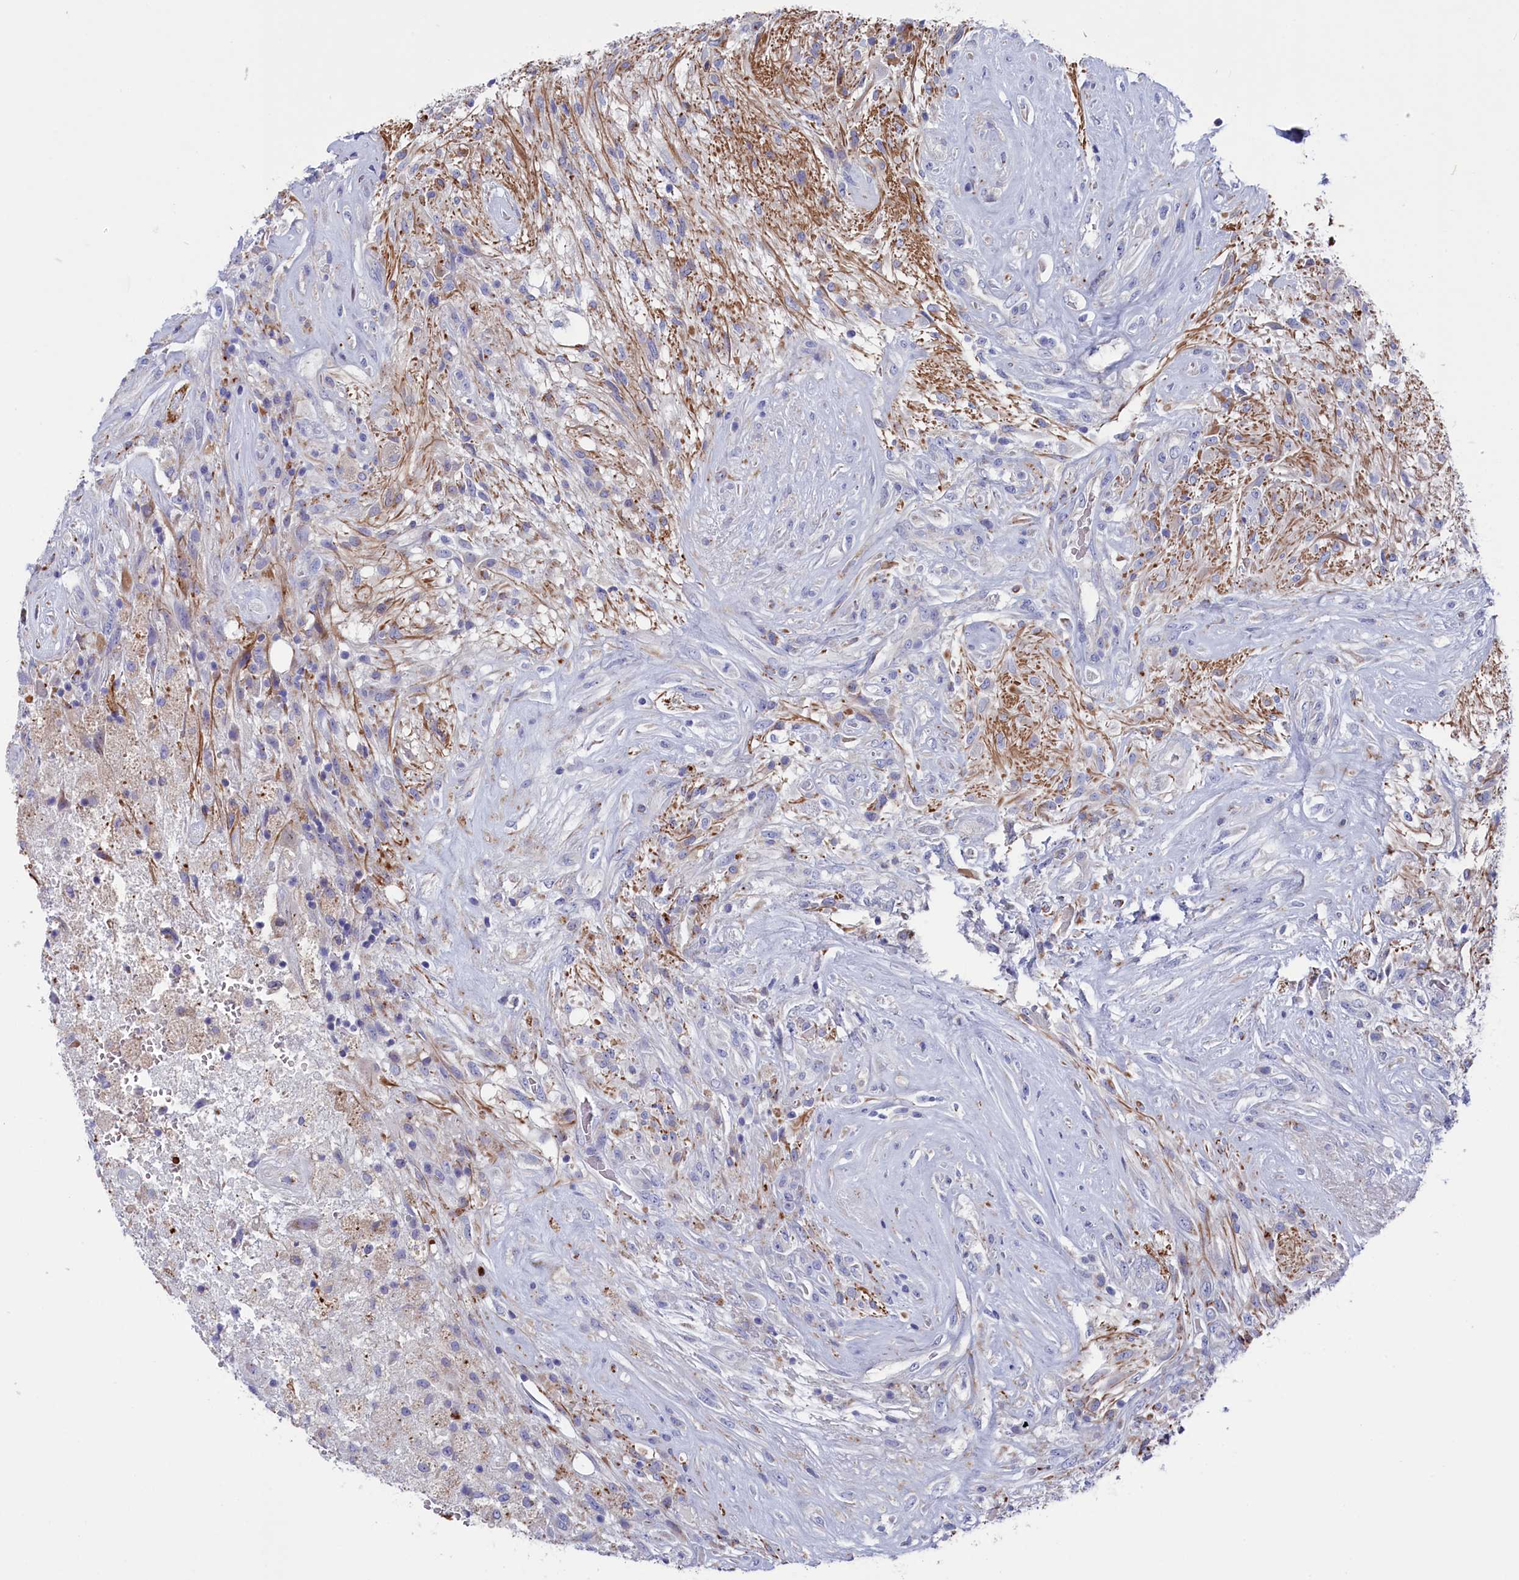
{"staining": {"intensity": "negative", "quantity": "none", "location": "none"}, "tissue": "glioma", "cell_type": "Tumor cells", "image_type": "cancer", "snomed": [{"axis": "morphology", "description": "Glioma, malignant, High grade"}, {"axis": "topography", "description": "Brain"}], "caption": "Immunohistochemistry (IHC) of malignant glioma (high-grade) shows no expression in tumor cells.", "gene": "NUDT7", "patient": {"sex": "male", "age": 56}}